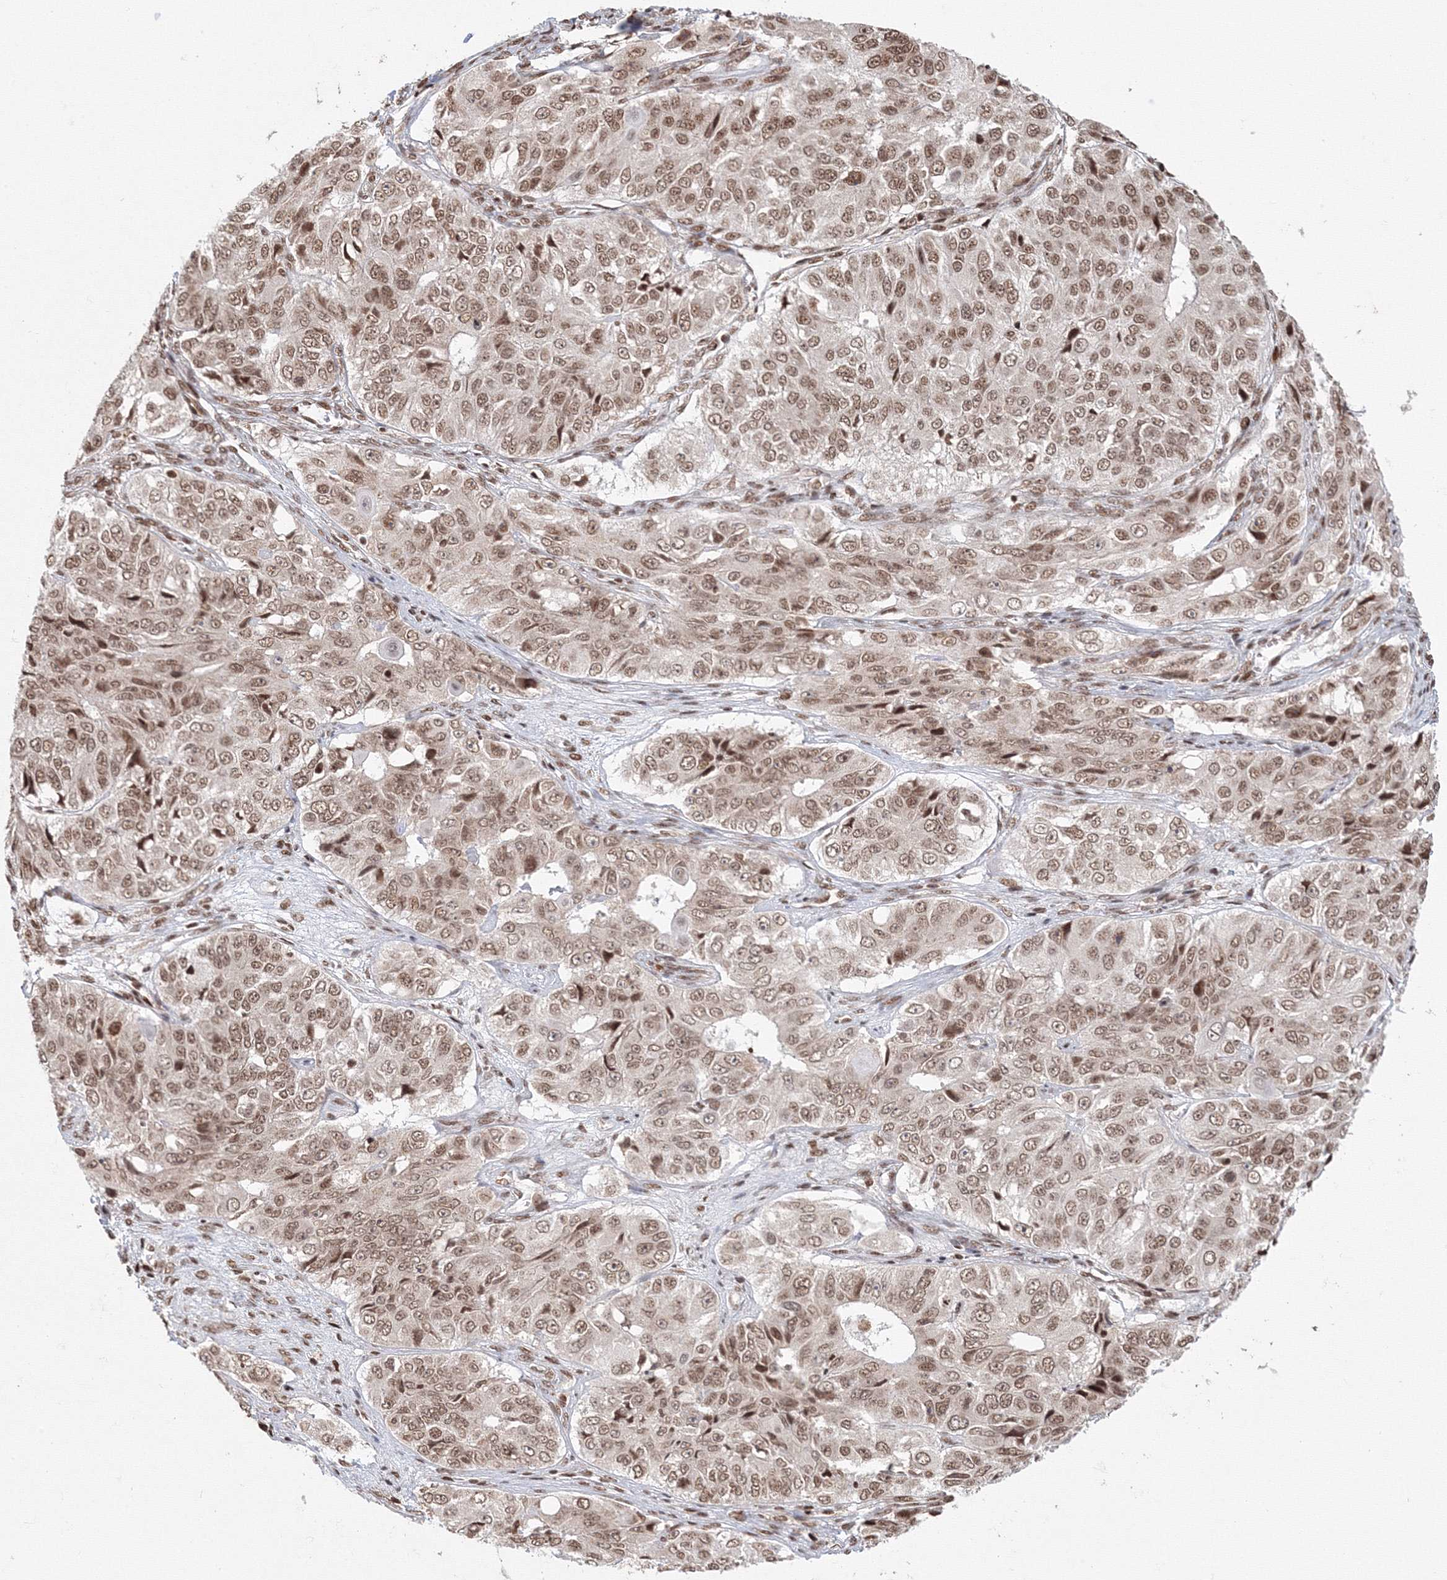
{"staining": {"intensity": "moderate", "quantity": ">75%", "location": "nuclear"}, "tissue": "ovarian cancer", "cell_type": "Tumor cells", "image_type": "cancer", "snomed": [{"axis": "morphology", "description": "Carcinoma, endometroid"}, {"axis": "topography", "description": "Ovary"}], "caption": "The photomicrograph reveals staining of ovarian cancer, revealing moderate nuclear protein expression (brown color) within tumor cells.", "gene": "KIF20A", "patient": {"sex": "female", "age": 51}}